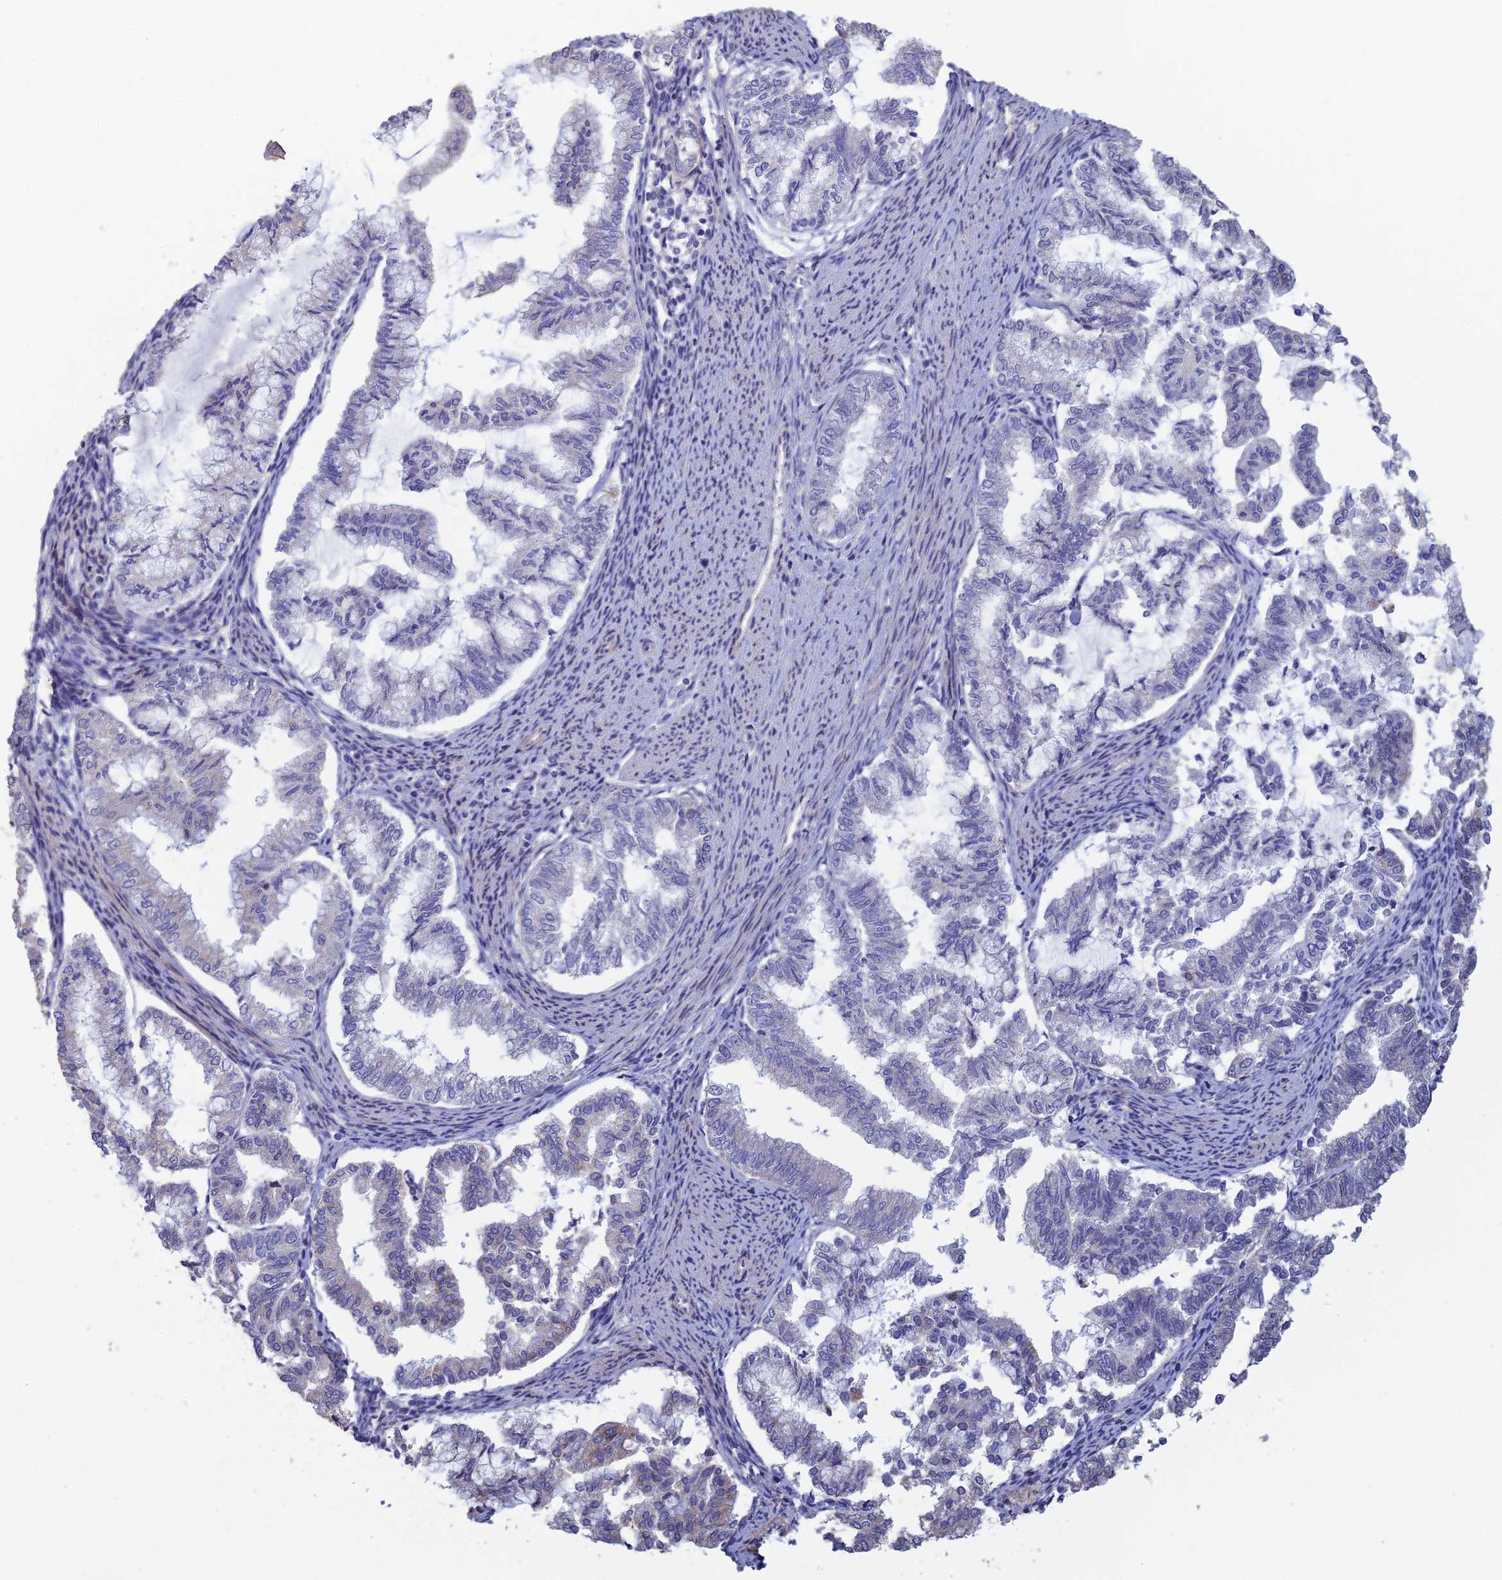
{"staining": {"intensity": "negative", "quantity": "none", "location": "none"}, "tissue": "endometrial cancer", "cell_type": "Tumor cells", "image_type": "cancer", "snomed": [{"axis": "morphology", "description": "Adenocarcinoma, NOS"}, {"axis": "topography", "description": "Endometrium"}], "caption": "Immunohistochemistry histopathology image of endometrial cancer (adenocarcinoma) stained for a protein (brown), which displays no staining in tumor cells.", "gene": "PCDHA5", "patient": {"sex": "female", "age": 79}}